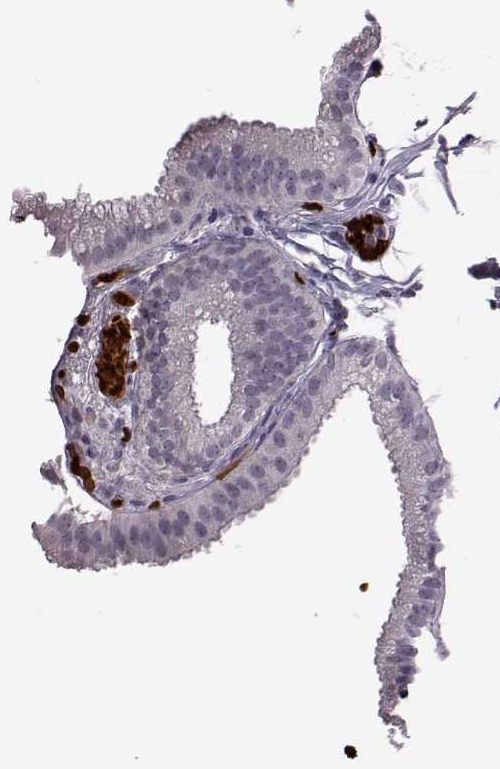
{"staining": {"intensity": "negative", "quantity": "none", "location": "none"}, "tissue": "gallbladder", "cell_type": "Glandular cells", "image_type": "normal", "snomed": [{"axis": "morphology", "description": "Normal tissue, NOS"}, {"axis": "topography", "description": "Gallbladder"}], "caption": "Histopathology image shows no significant protein staining in glandular cells of unremarkable gallbladder.", "gene": "PROP1", "patient": {"sex": "female", "age": 45}}